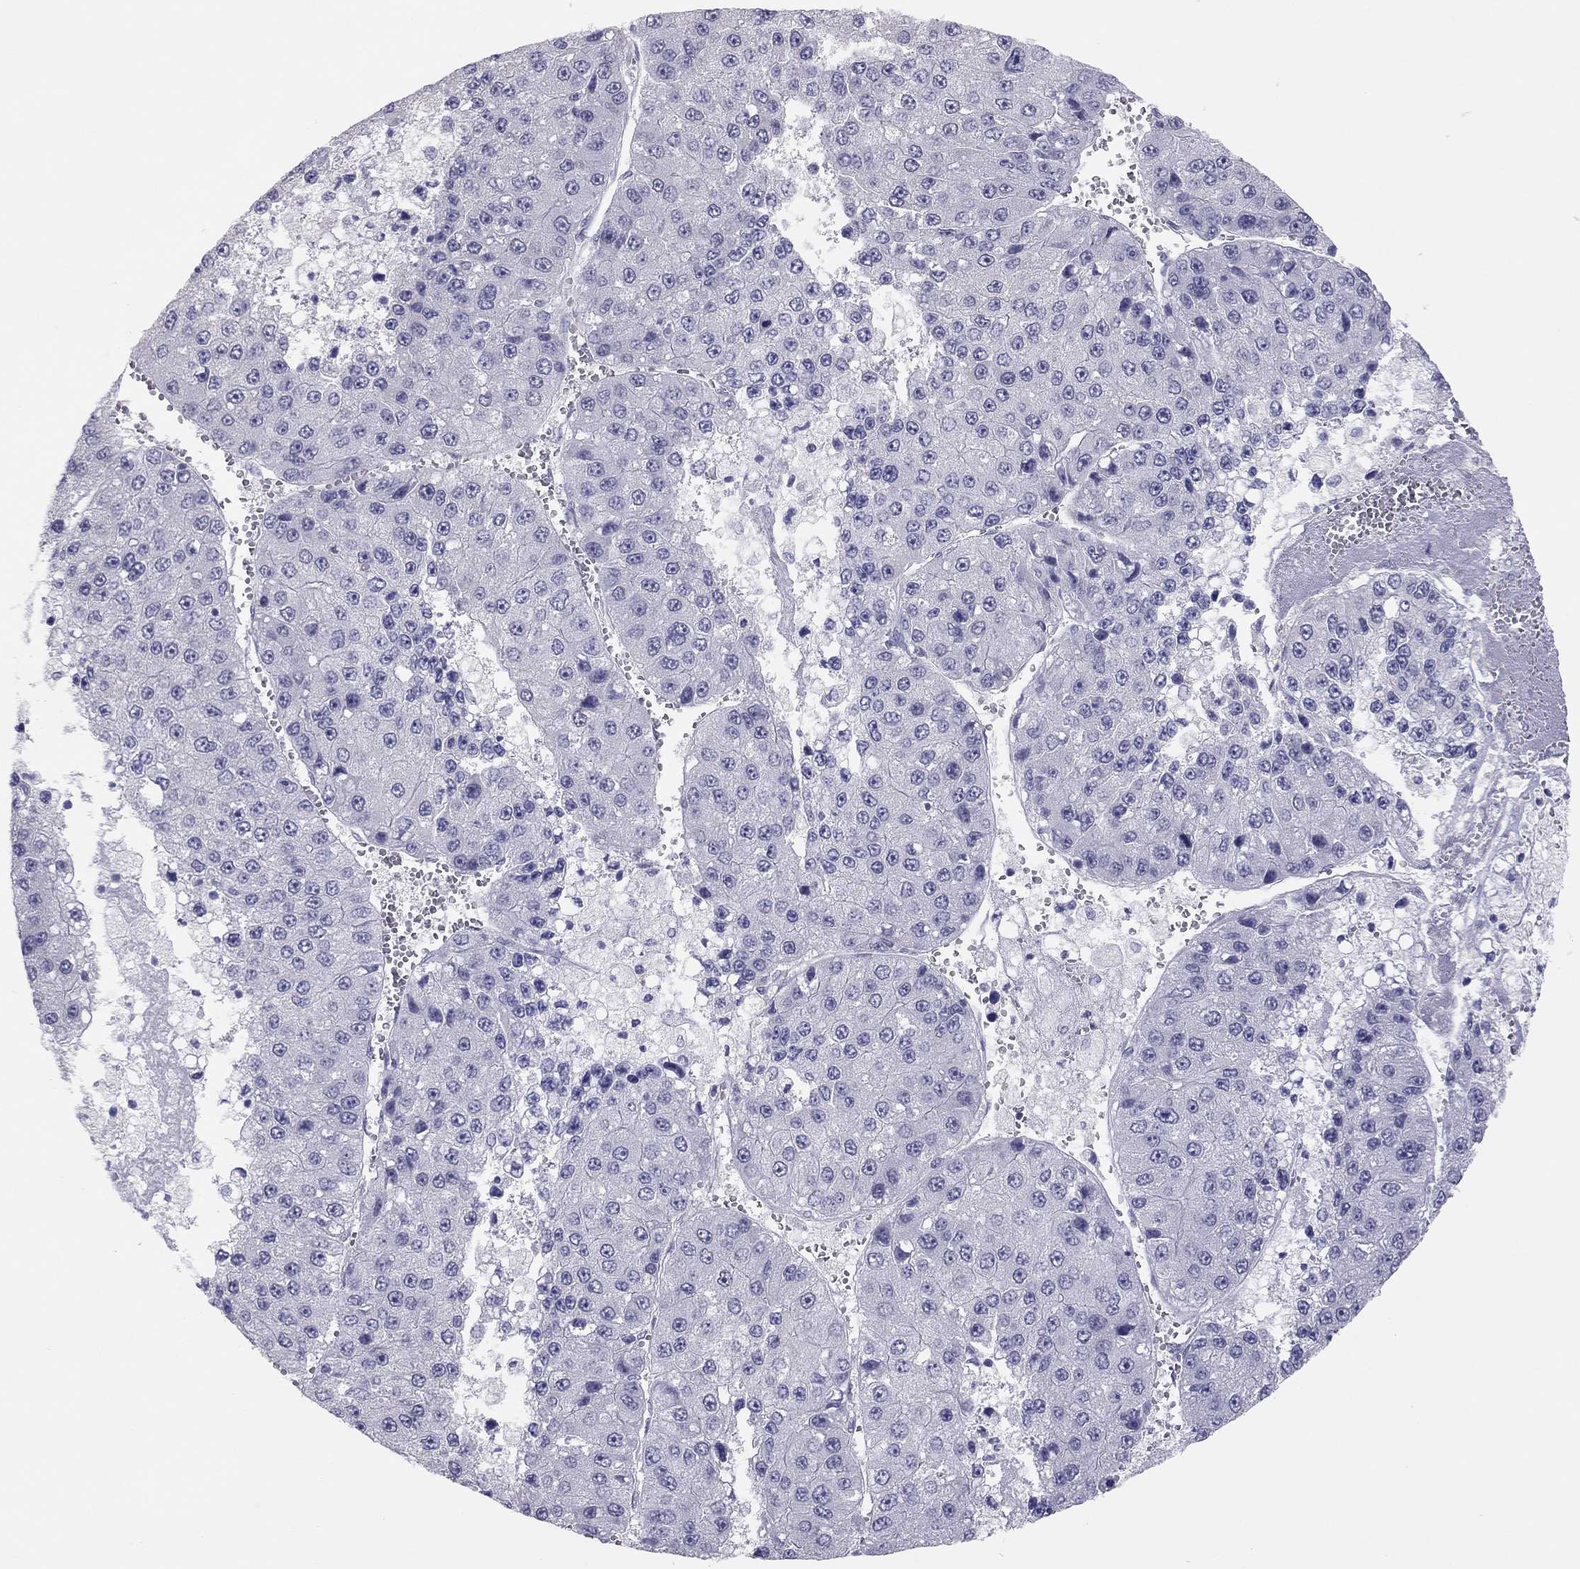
{"staining": {"intensity": "negative", "quantity": "none", "location": "none"}, "tissue": "liver cancer", "cell_type": "Tumor cells", "image_type": "cancer", "snomed": [{"axis": "morphology", "description": "Carcinoma, Hepatocellular, NOS"}, {"axis": "topography", "description": "Liver"}], "caption": "This is an IHC photomicrograph of human liver cancer. There is no positivity in tumor cells.", "gene": "ADORA2A", "patient": {"sex": "female", "age": 73}}